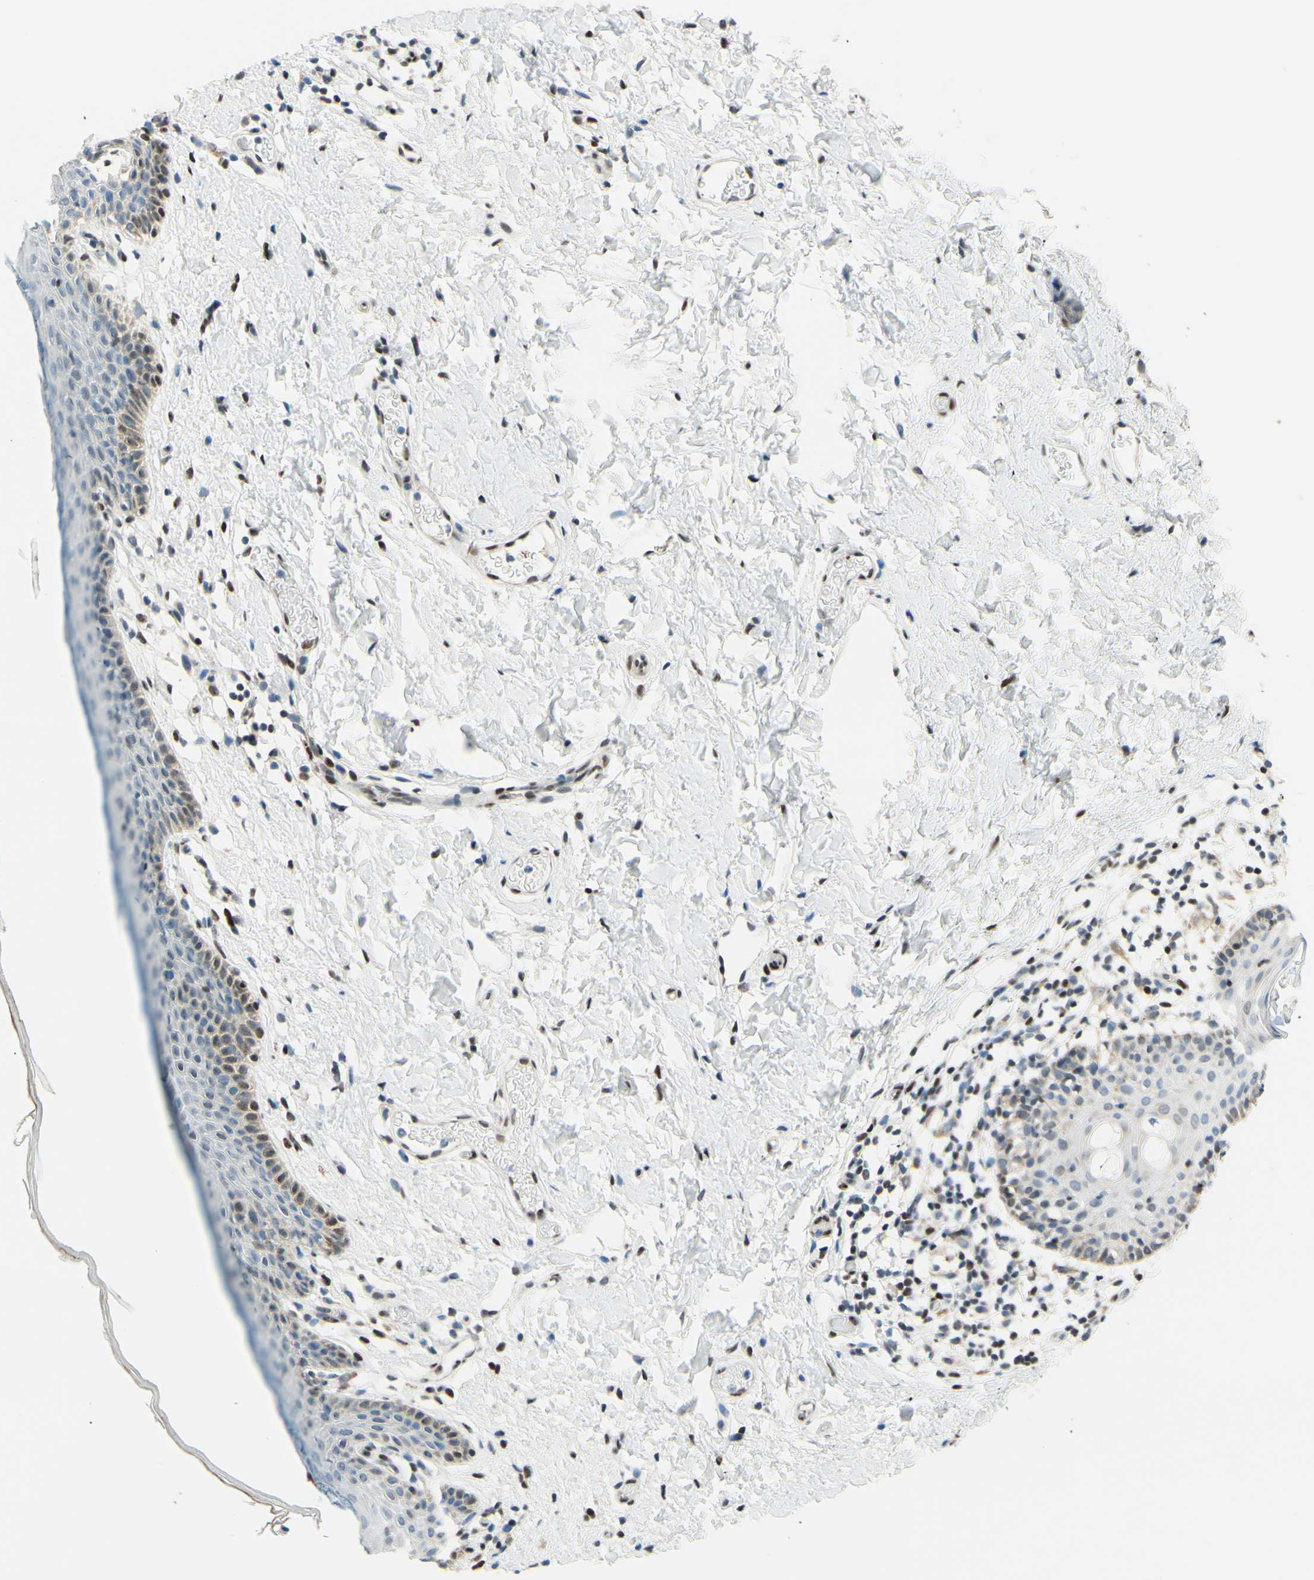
{"staining": {"intensity": "moderate", "quantity": "<25%", "location": "cytoplasmic/membranous,nuclear"}, "tissue": "skin", "cell_type": "Epidermal cells", "image_type": "normal", "snomed": [{"axis": "morphology", "description": "Normal tissue, NOS"}, {"axis": "topography", "description": "Adipose tissue"}, {"axis": "topography", "description": "Vascular tissue"}, {"axis": "topography", "description": "Anal"}, {"axis": "topography", "description": "Peripheral nerve tissue"}], "caption": "DAB immunohistochemical staining of benign skin reveals moderate cytoplasmic/membranous,nuclear protein expression in approximately <25% of epidermal cells.", "gene": "CBX7", "patient": {"sex": "female", "age": 54}}